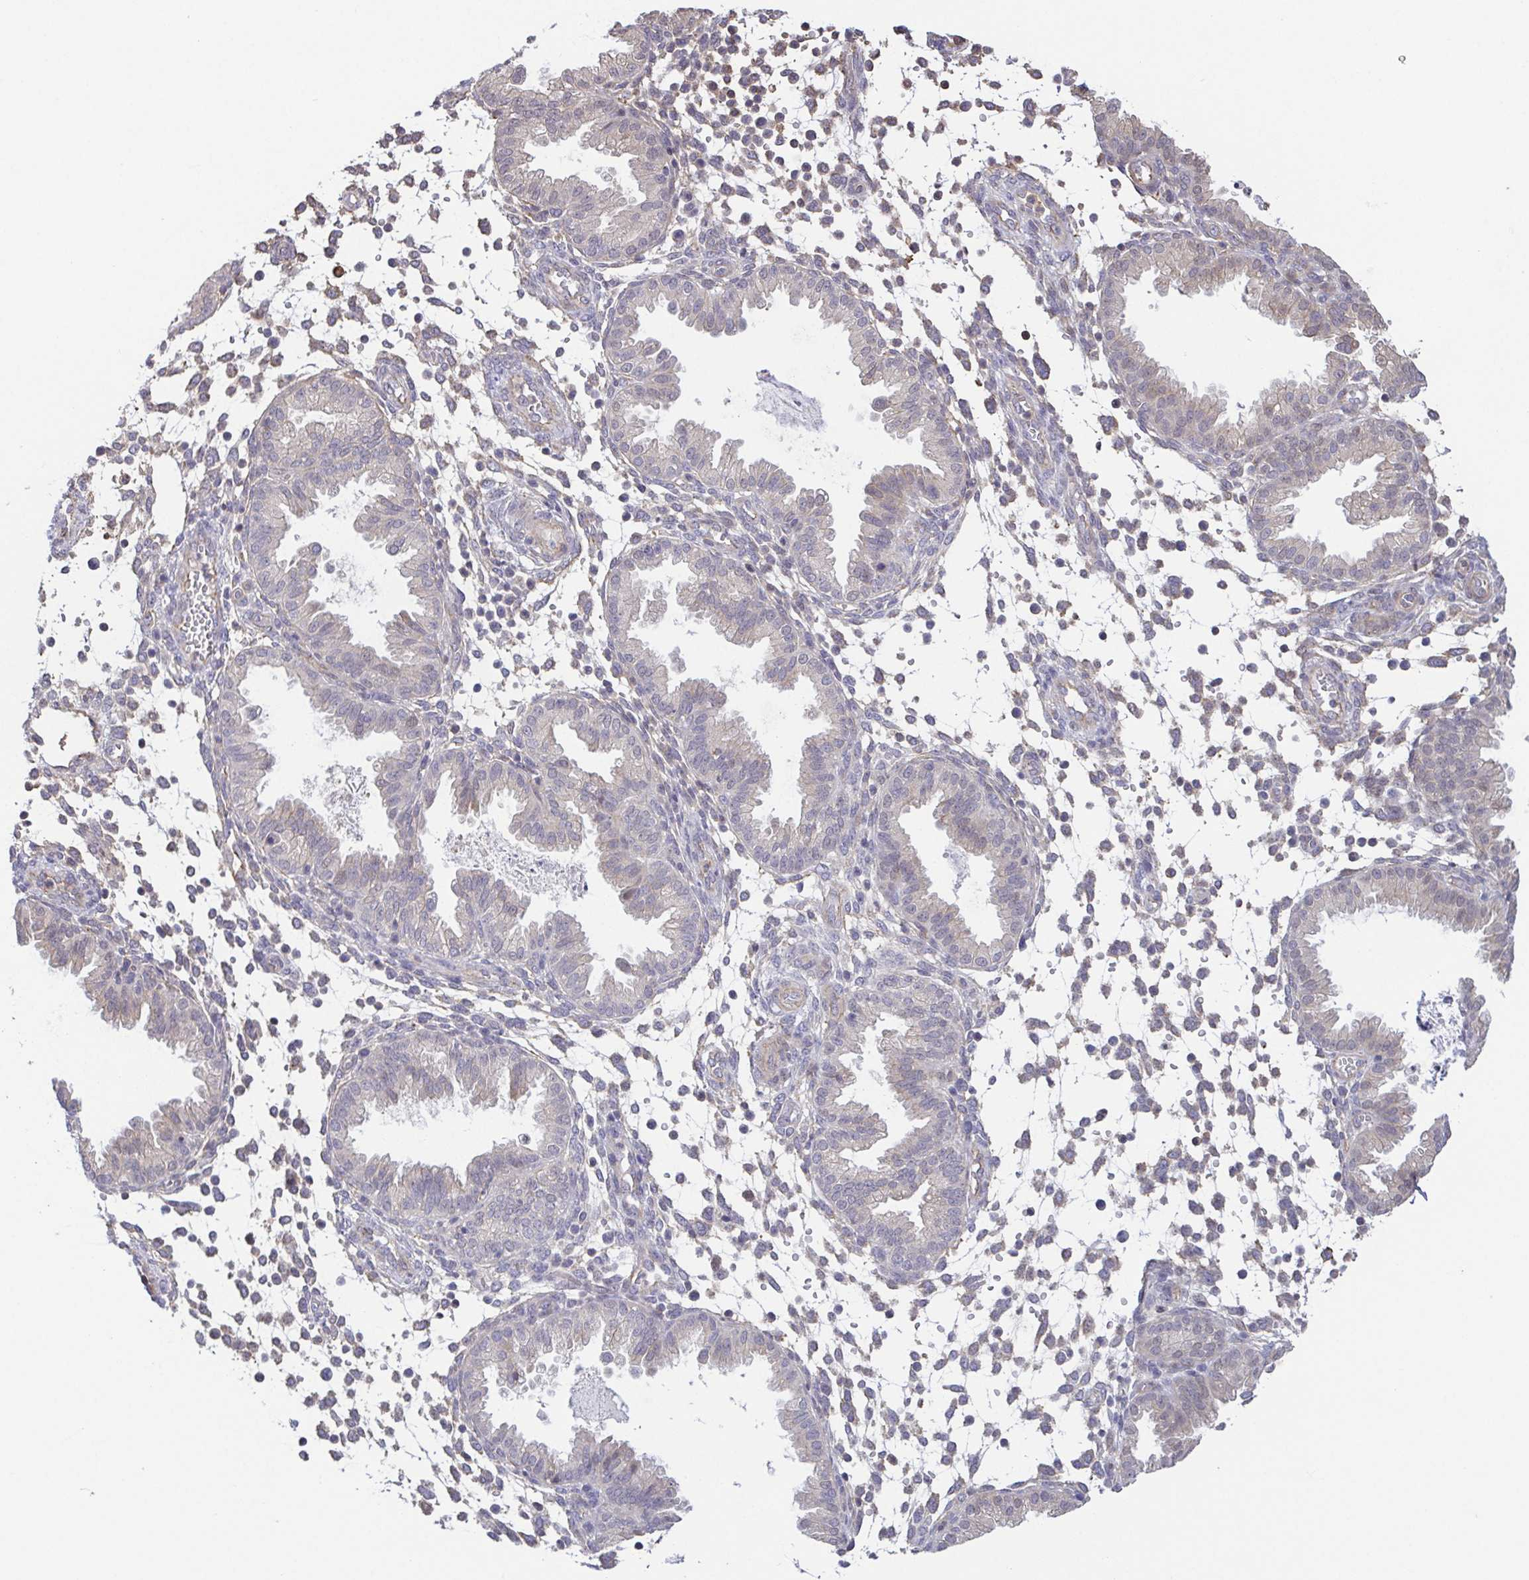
{"staining": {"intensity": "negative", "quantity": "none", "location": "none"}, "tissue": "endometrium", "cell_type": "Cells in endometrial stroma", "image_type": "normal", "snomed": [{"axis": "morphology", "description": "Normal tissue, NOS"}, {"axis": "topography", "description": "Endometrium"}], "caption": "DAB (3,3'-diaminobenzidine) immunohistochemical staining of benign endometrium exhibits no significant positivity in cells in endometrial stroma.", "gene": "PREPL", "patient": {"sex": "female", "age": 33}}